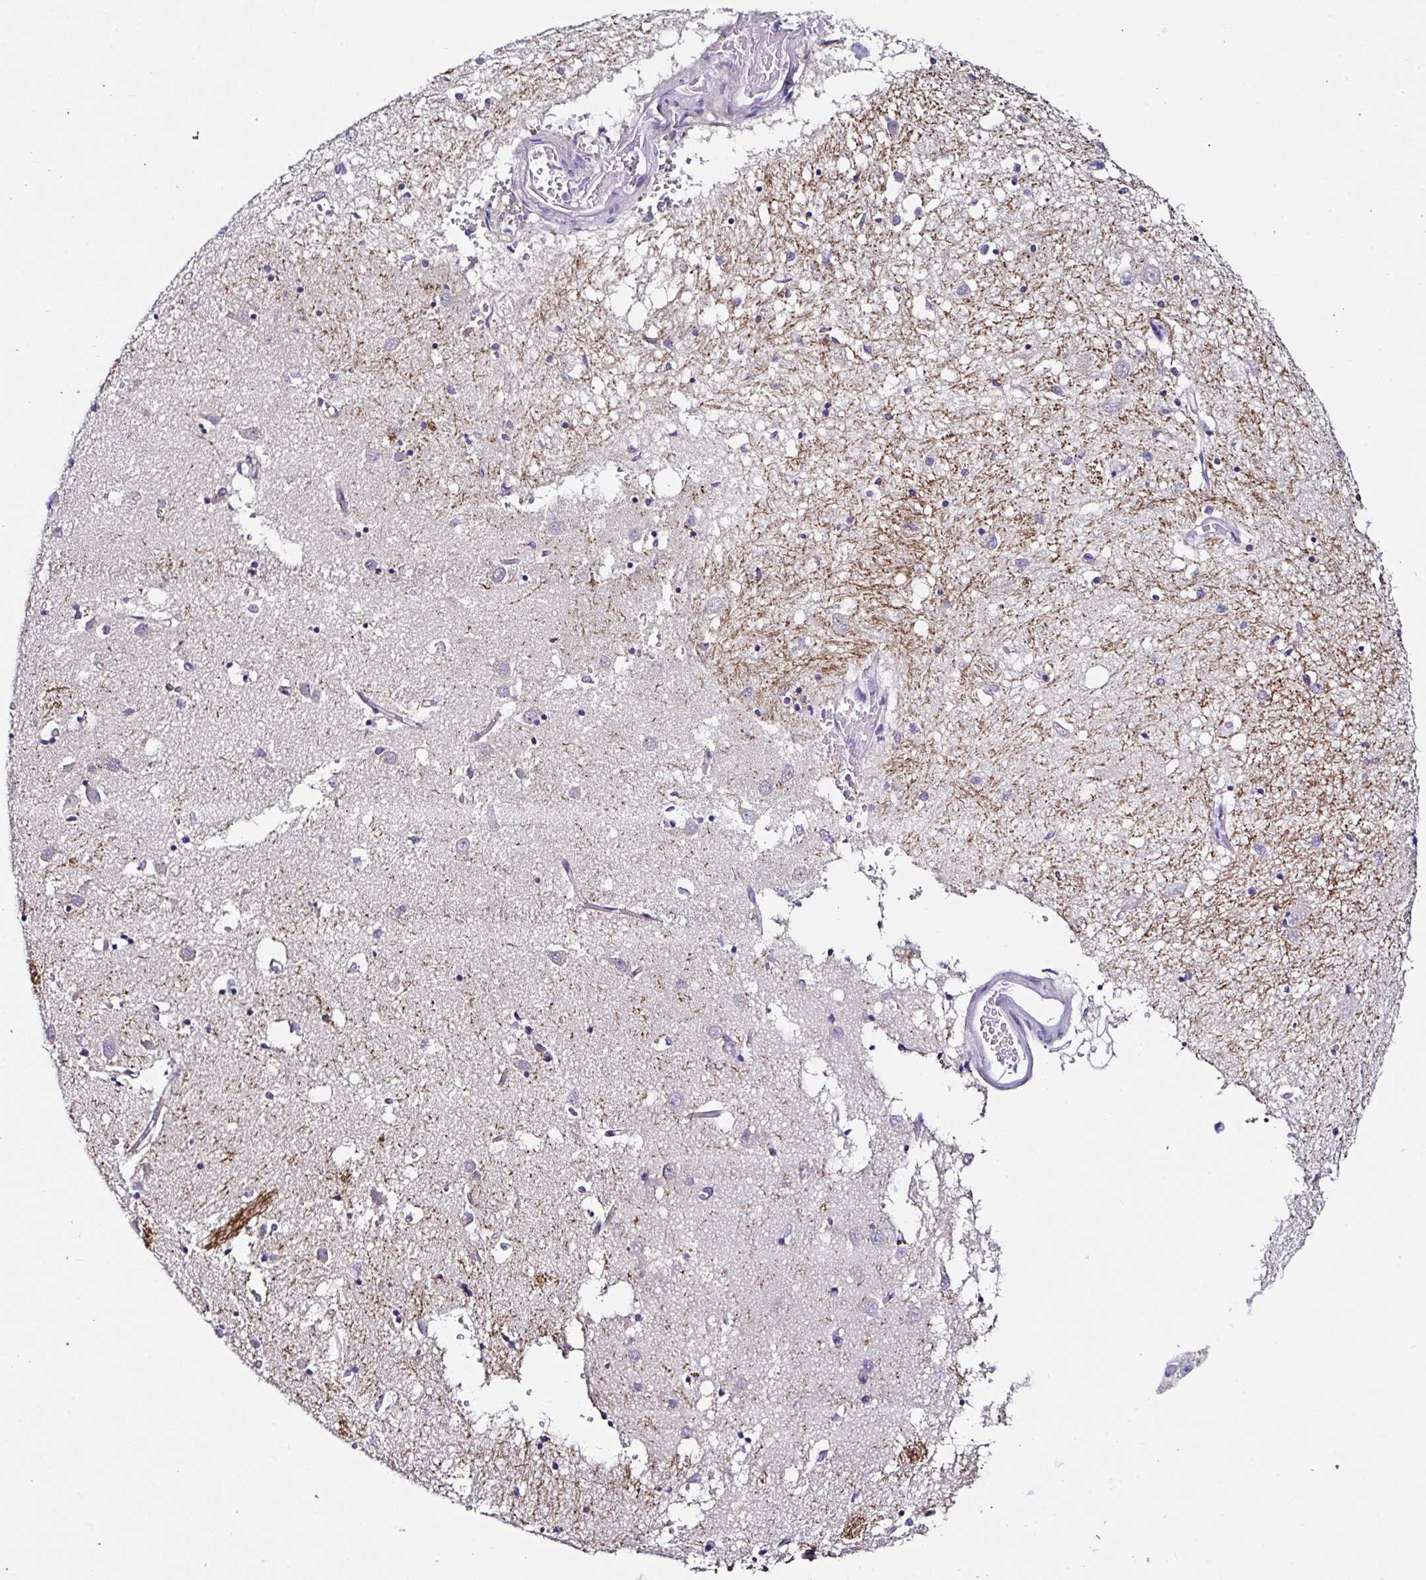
{"staining": {"intensity": "negative", "quantity": "none", "location": "none"}, "tissue": "caudate", "cell_type": "Glial cells", "image_type": "normal", "snomed": [{"axis": "morphology", "description": "Normal tissue, NOS"}, {"axis": "topography", "description": "Lateral ventricle wall"}], "caption": "A high-resolution micrograph shows immunohistochemistry staining of normal caudate, which shows no significant staining in glial cells.", "gene": "UGT3A1", "patient": {"sex": "male", "age": 70}}